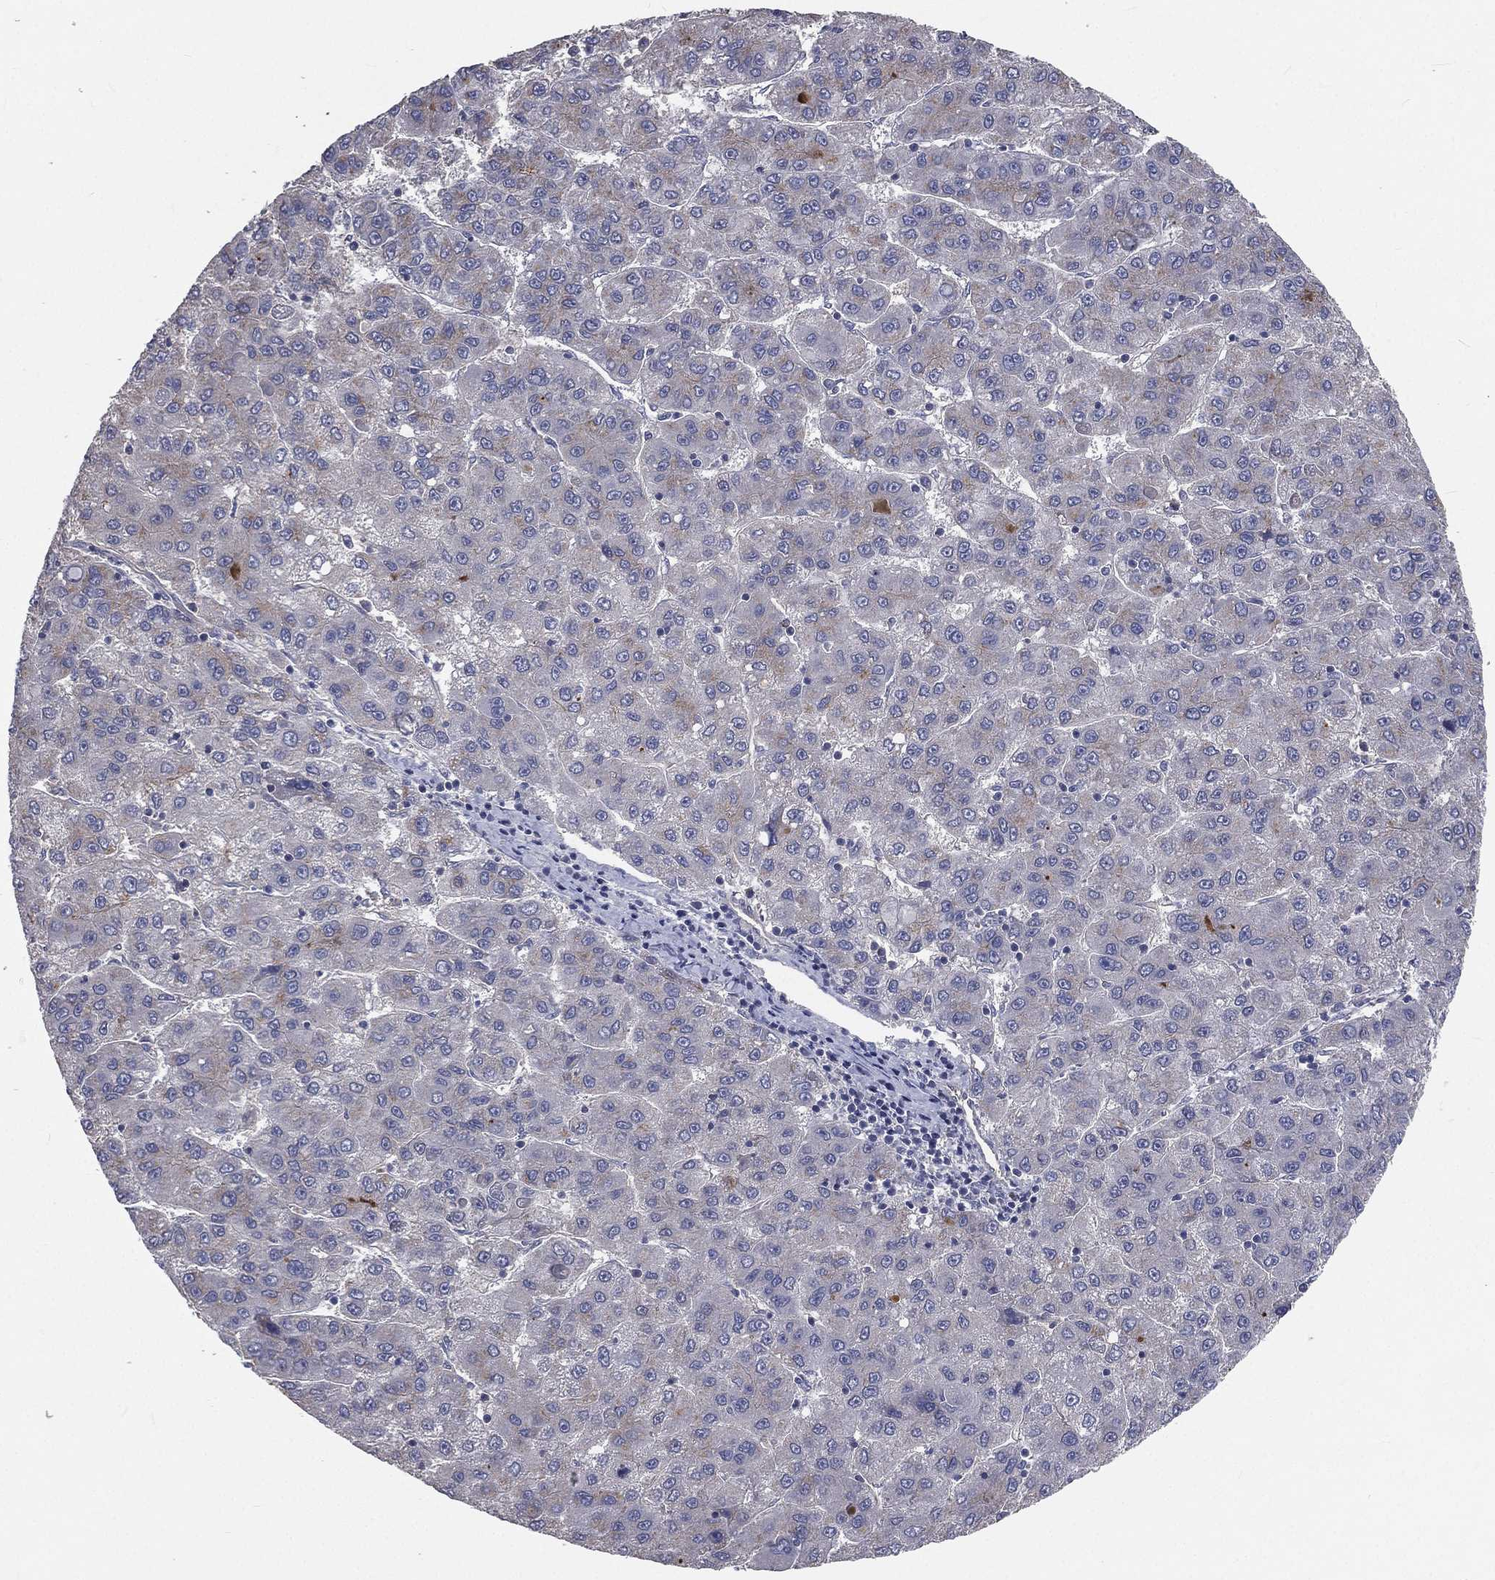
{"staining": {"intensity": "weak", "quantity": "<25%", "location": "cytoplasmic/membranous"}, "tissue": "liver cancer", "cell_type": "Tumor cells", "image_type": "cancer", "snomed": [{"axis": "morphology", "description": "Carcinoma, Hepatocellular, NOS"}, {"axis": "topography", "description": "Liver"}], "caption": "DAB immunohistochemical staining of human liver cancer displays no significant positivity in tumor cells.", "gene": "CROCC", "patient": {"sex": "female", "age": 82}}